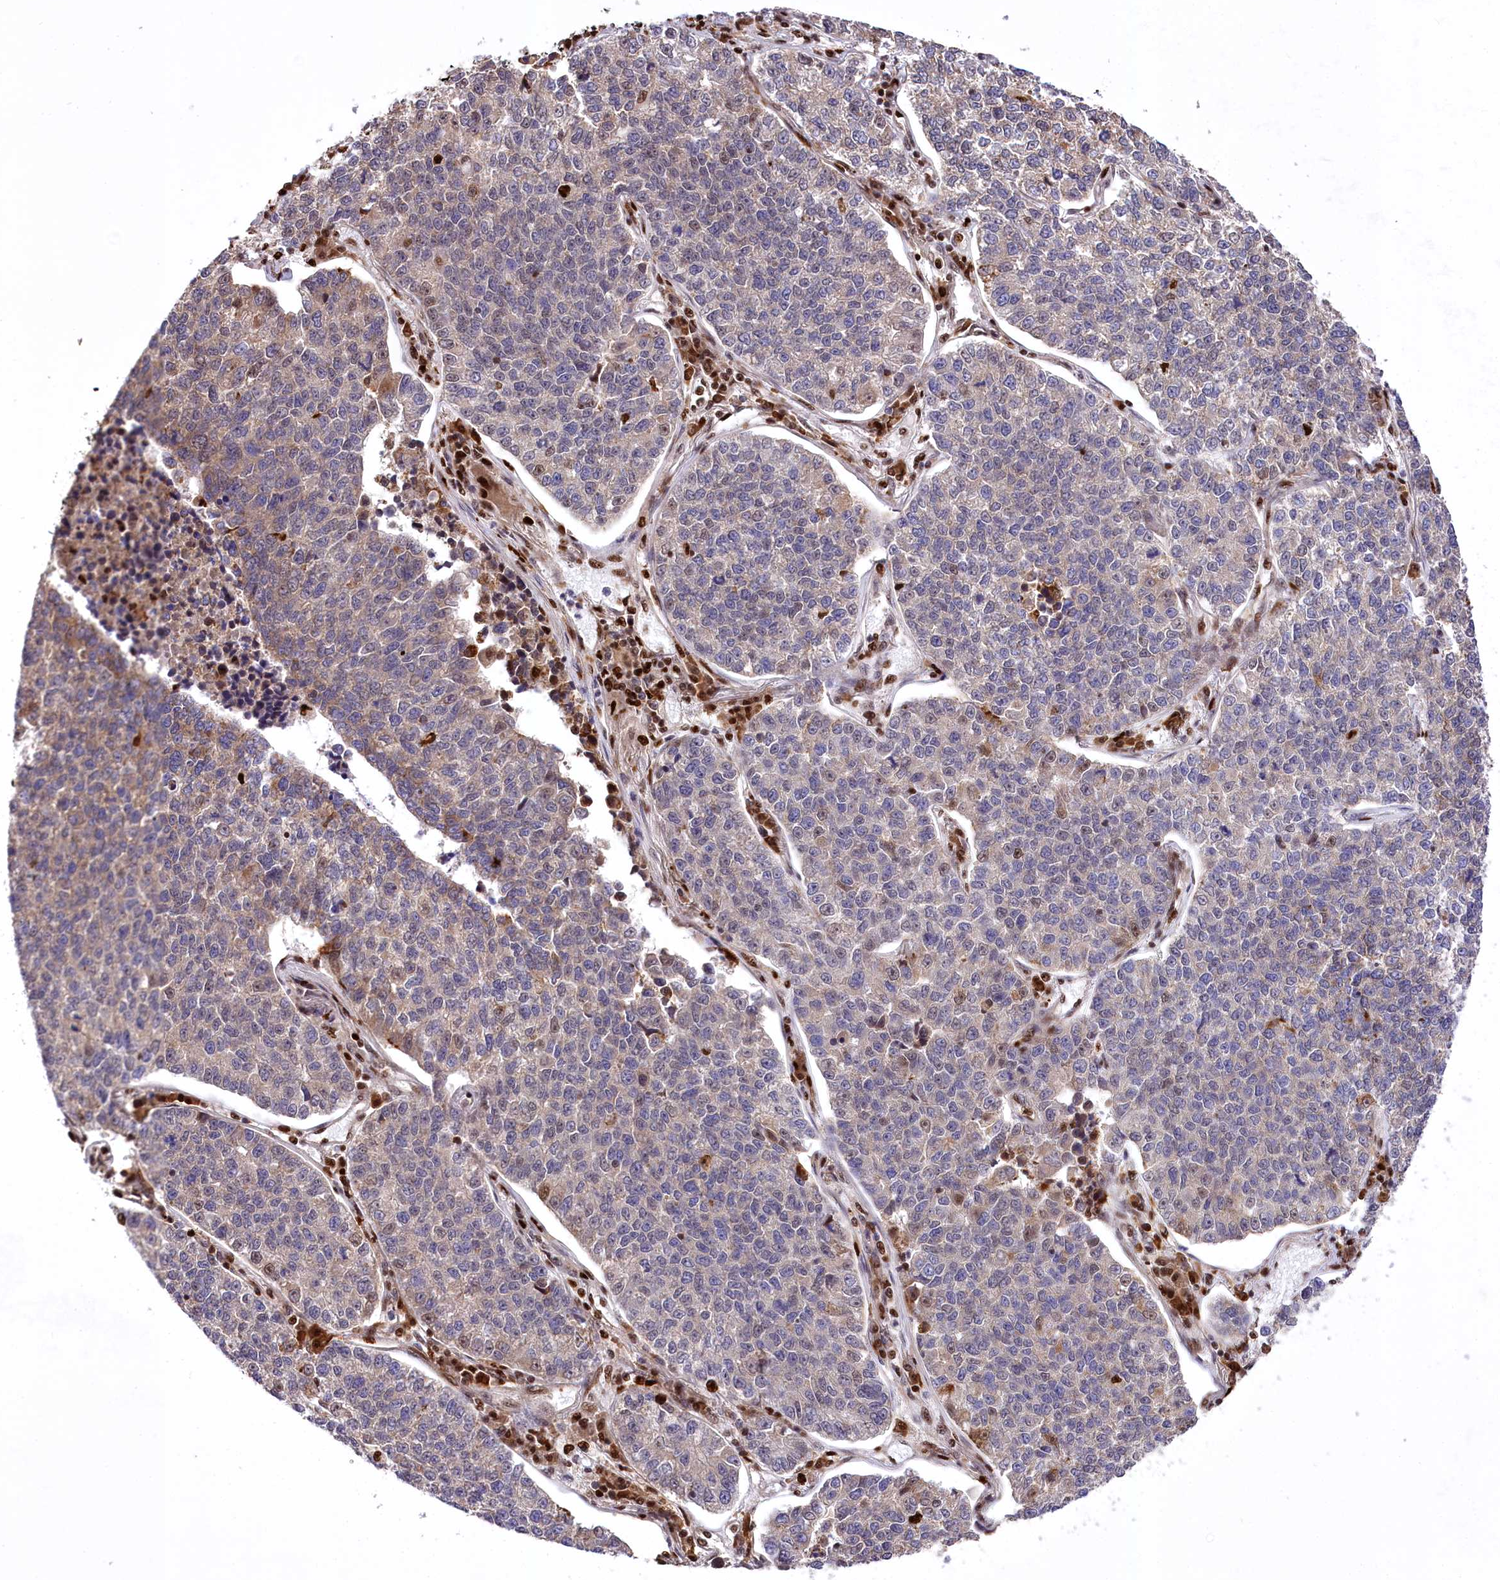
{"staining": {"intensity": "weak", "quantity": "<25%", "location": "cytoplasmic/membranous"}, "tissue": "lung cancer", "cell_type": "Tumor cells", "image_type": "cancer", "snomed": [{"axis": "morphology", "description": "Adenocarcinoma, NOS"}, {"axis": "topography", "description": "Lung"}], "caption": "Tumor cells are negative for brown protein staining in lung cancer.", "gene": "FIGN", "patient": {"sex": "male", "age": 49}}